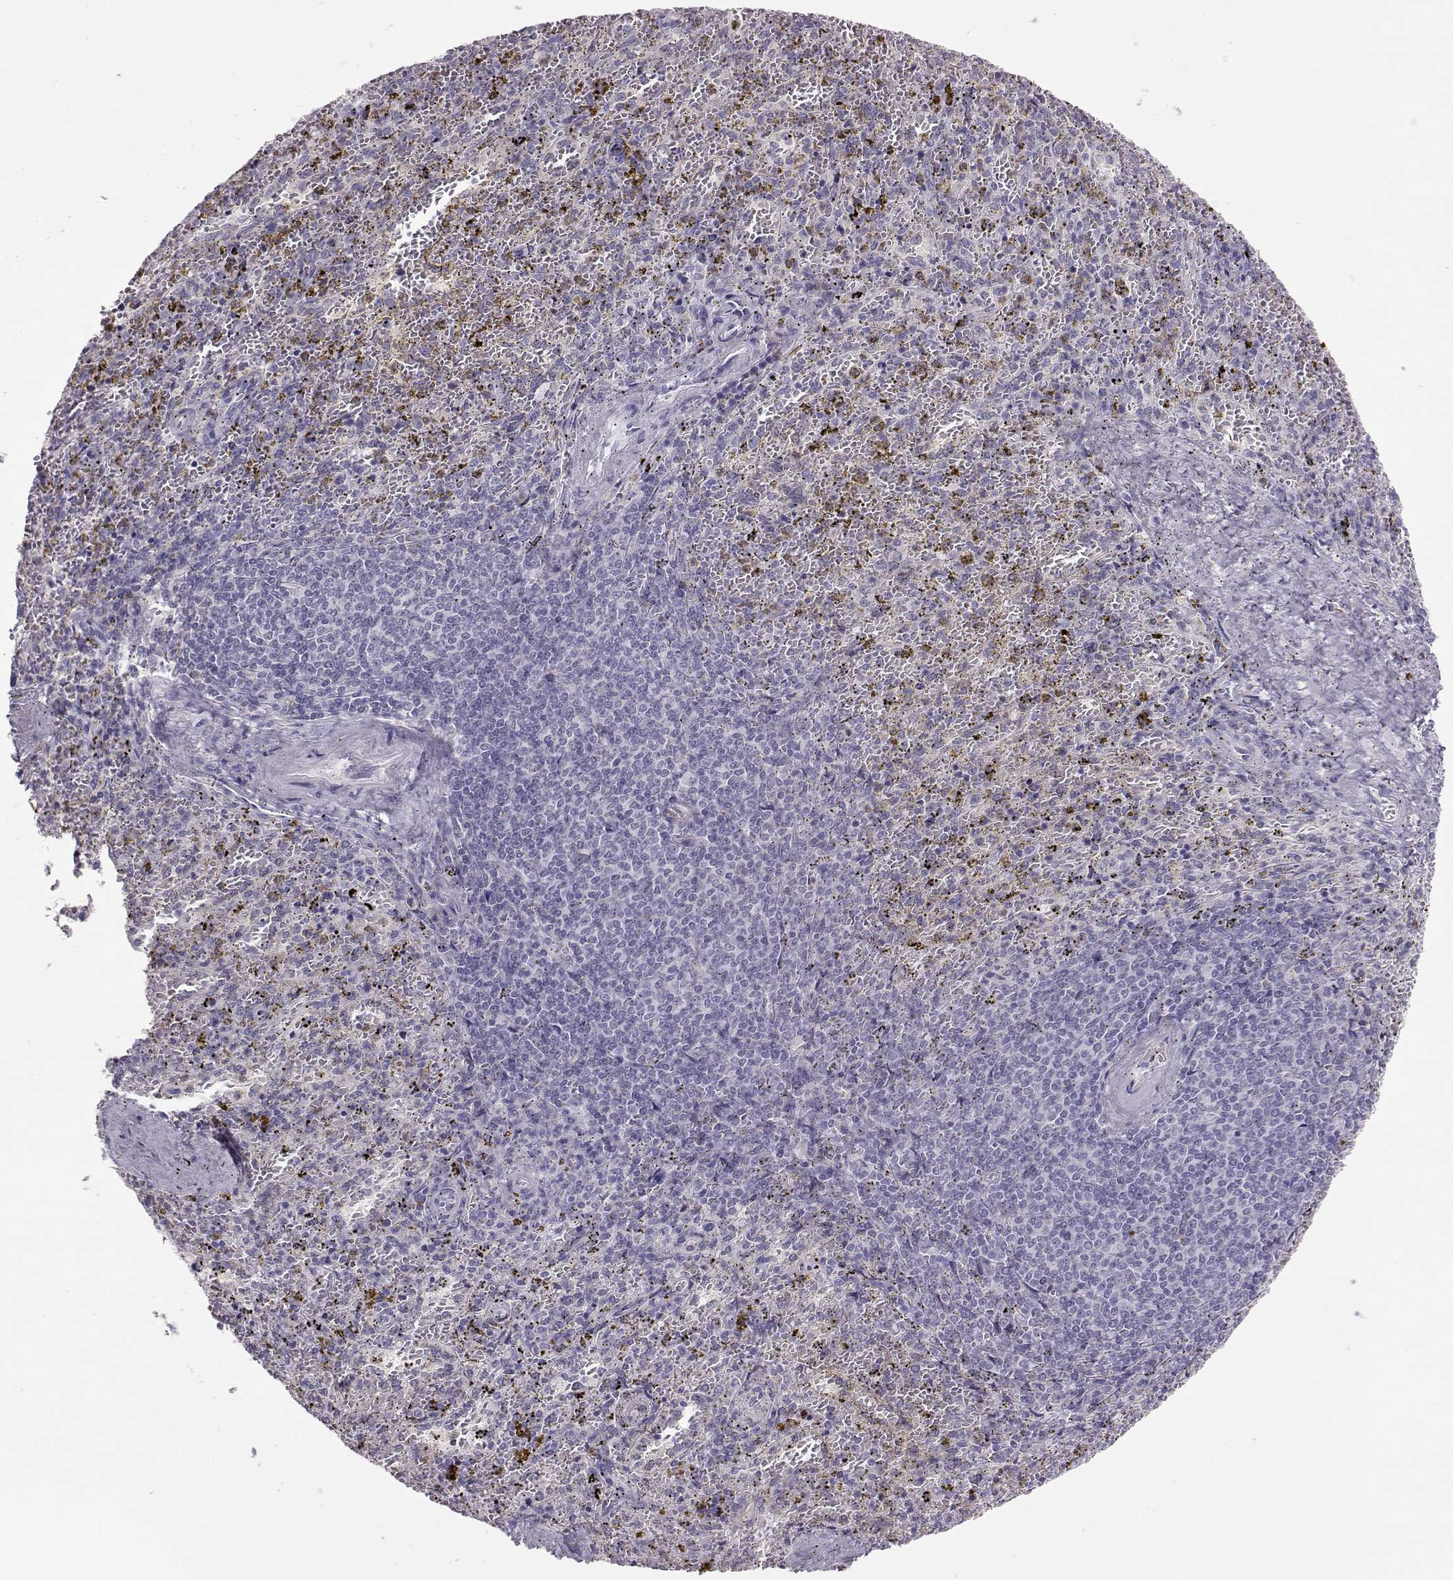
{"staining": {"intensity": "negative", "quantity": "none", "location": "none"}, "tissue": "spleen", "cell_type": "Cells in red pulp", "image_type": "normal", "snomed": [{"axis": "morphology", "description": "Normal tissue, NOS"}, {"axis": "topography", "description": "Spleen"}], "caption": "This is an immunohistochemistry micrograph of unremarkable human spleen. There is no staining in cells in red pulp.", "gene": "LAMB3", "patient": {"sex": "female", "age": 50}}